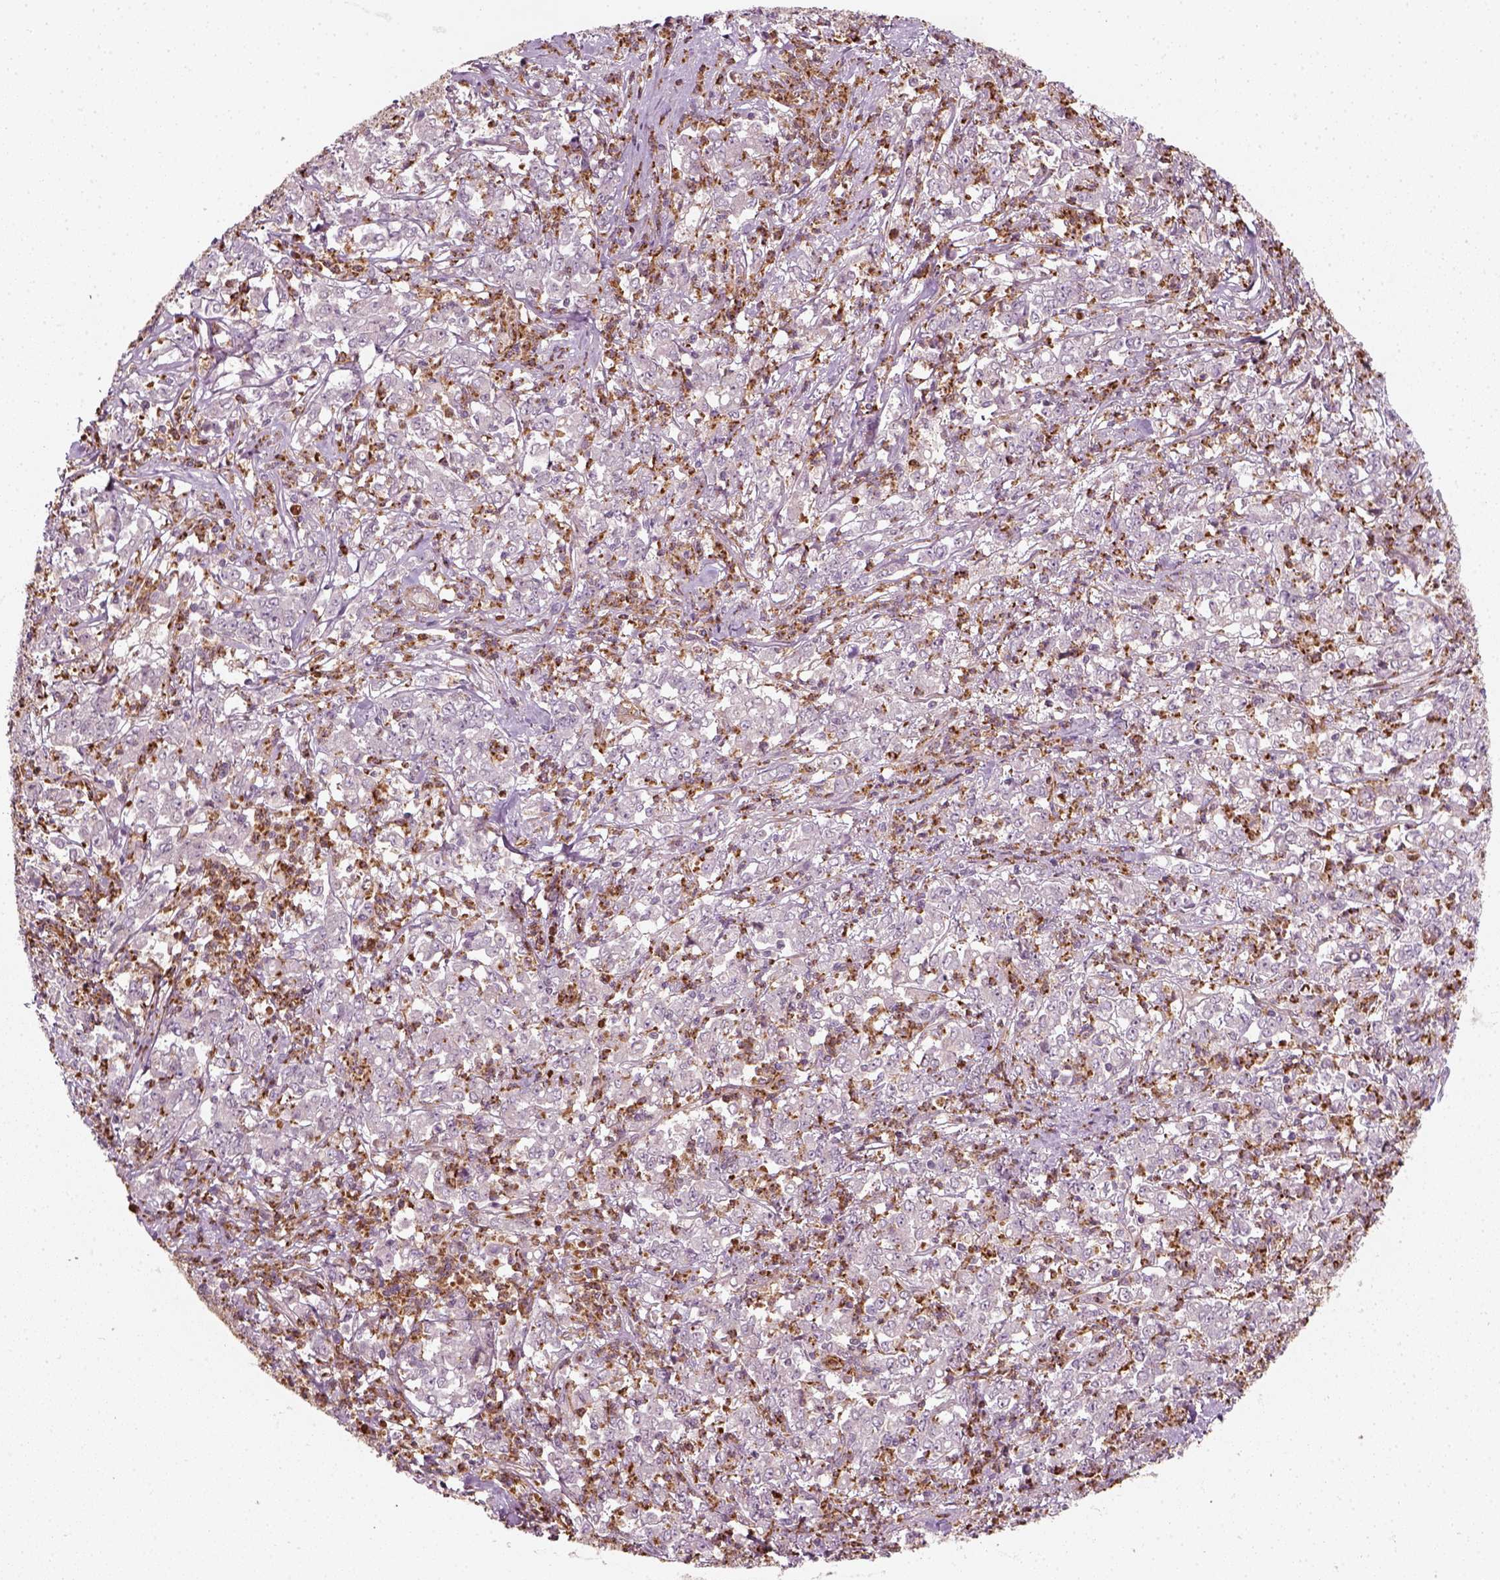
{"staining": {"intensity": "negative", "quantity": "none", "location": "none"}, "tissue": "stomach cancer", "cell_type": "Tumor cells", "image_type": "cancer", "snomed": [{"axis": "morphology", "description": "Adenocarcinoma, NOS"}, {"axis": "topography", "description": "Stomach, lower"}], "caption": "Adenocarcinoma (stomach) stained for a protein using immunohistochemistry displays no positivity tumor cells.", "gene": "NPTN", "patient": {"sex": "female", "age": 71}}